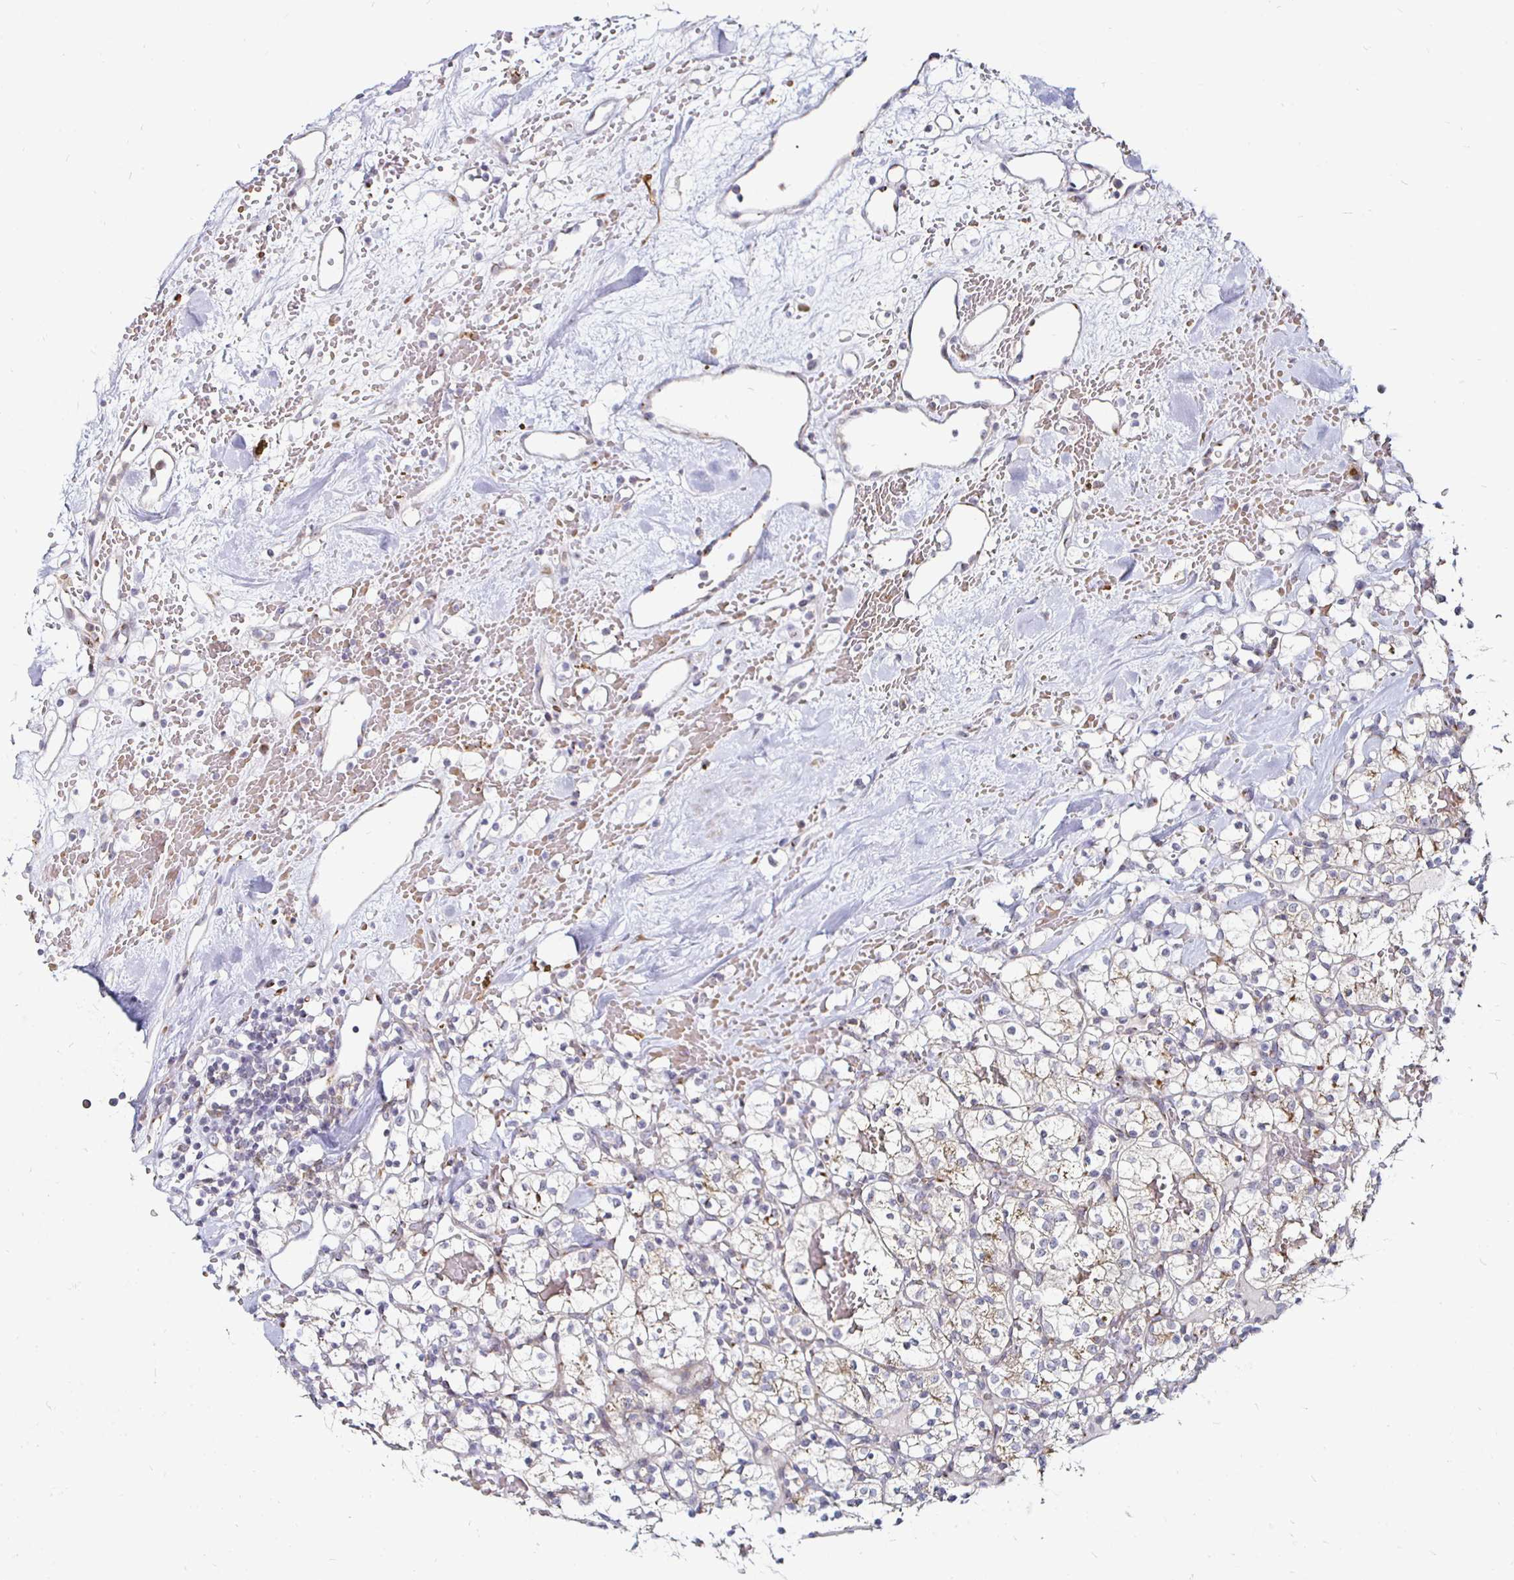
{"staining": {"intensity": "weak", "quantity": "<25%", "location": "cytoplasmic/membranous"}, "tissue": "renal cancer", "cell_type": "Tumor cells", "image_type": "cancer", "snomed": [{"axis": "morphology", "description": "Adenocarcinoma, NOS"}, {"axis": "topography", "description": "Kidney"}], "caption": "Renal cancer was stained to show a protein in brown. There is no significant positivity in tumor cells.", "gene": "ATG3", "patient": {"sex": "female", "age": 60}}